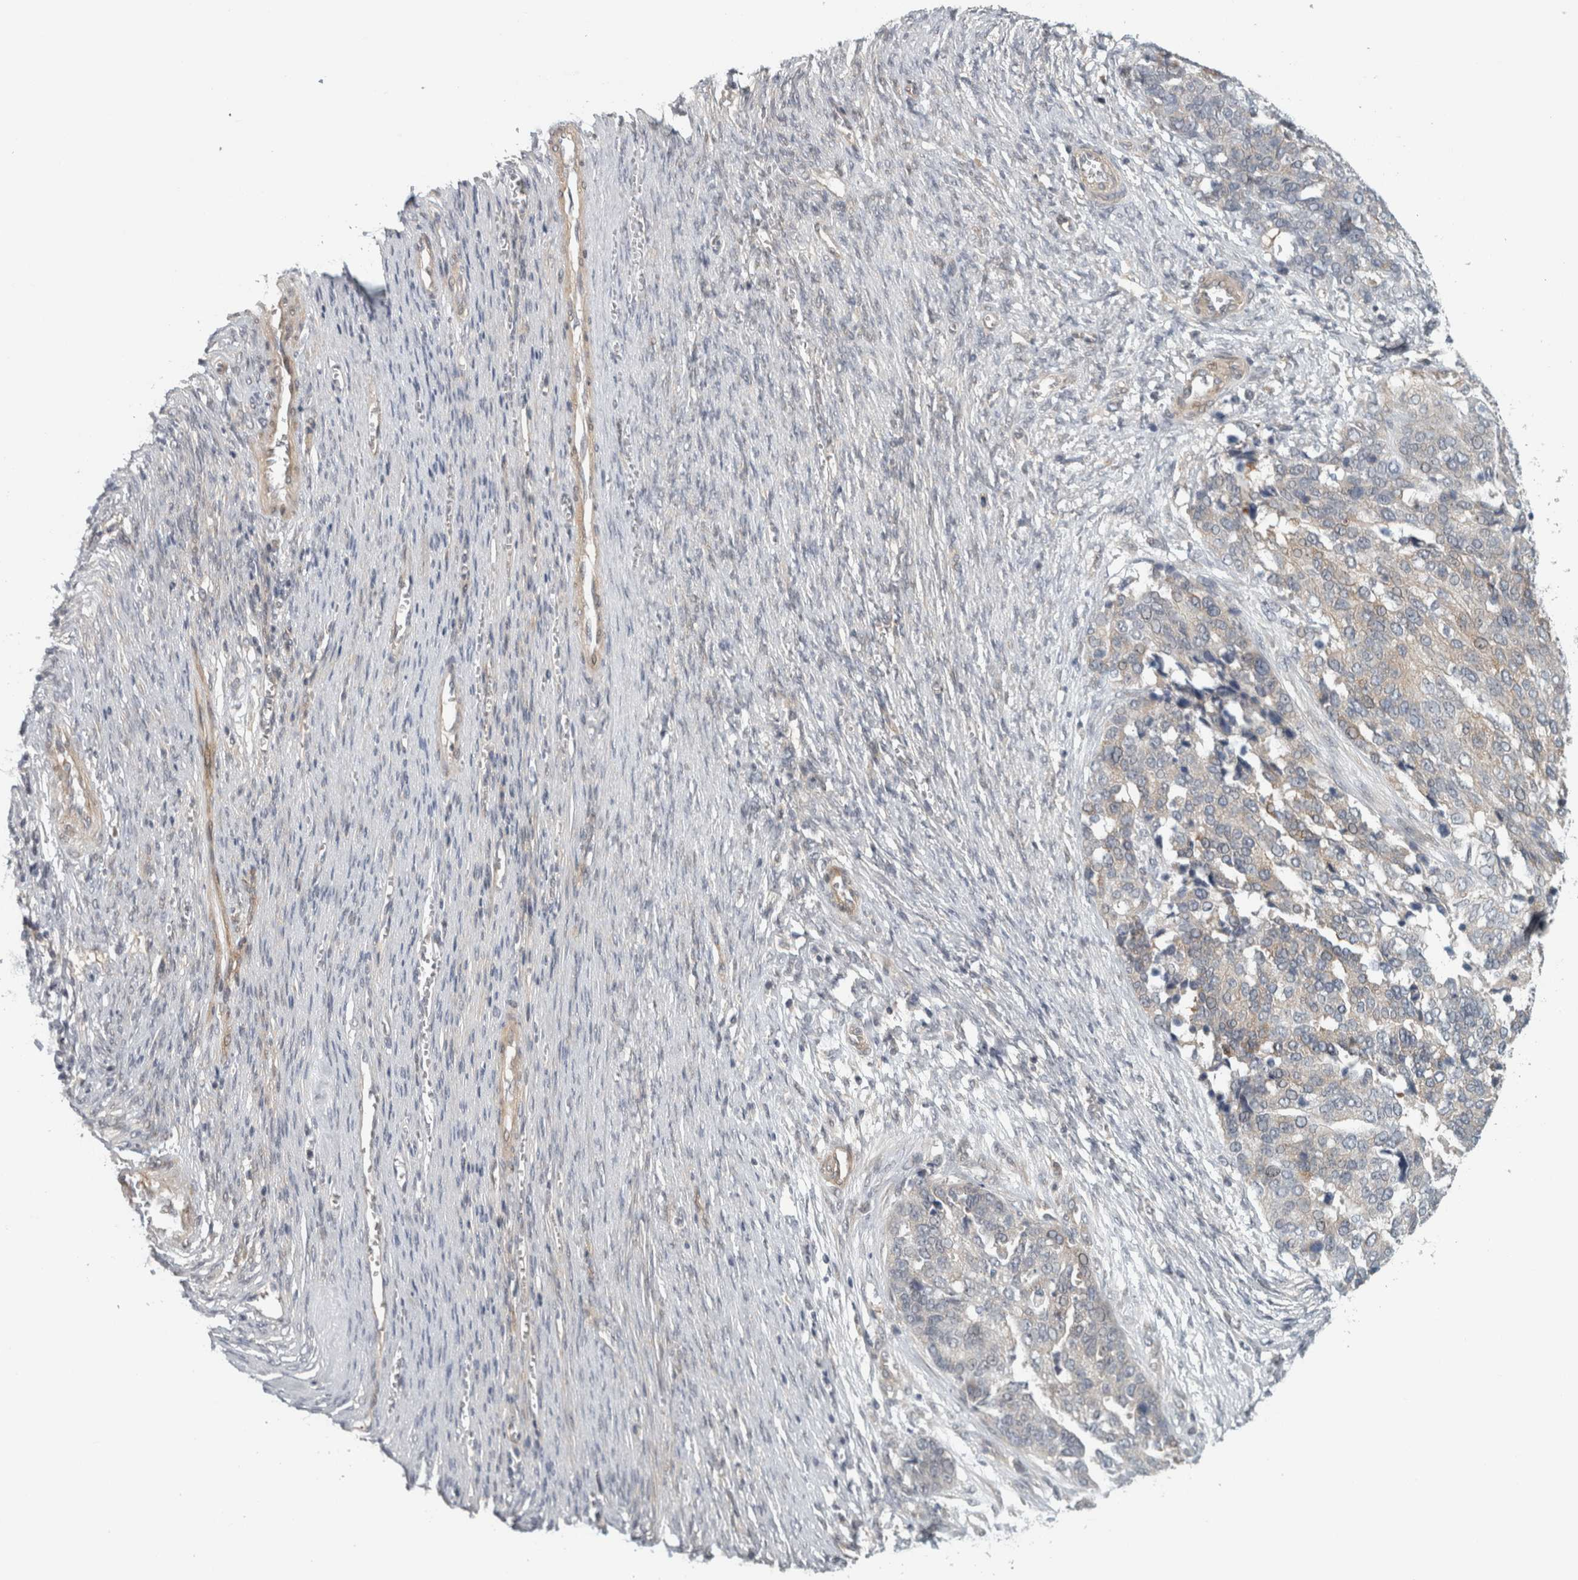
{"staining": {"intensity": "negative", "quantity": "none", "location": "none"}, "tissue": "ovarian cancer", "cell_type": "Tumor cells", "image_type": "cancer", "snomed": [{"axis": "morphology", "description": "Cystadenocarcinoma, serous, NOS"}, {"axis": "topography", "description": "Ovary"}], "caption": "Image shows no protein staining in tumor cells of serous cystadenocarcinoma (ovarian) tissue.", "gene": "ZNF804B", "patient": {"sex": "female", "age": 44}}